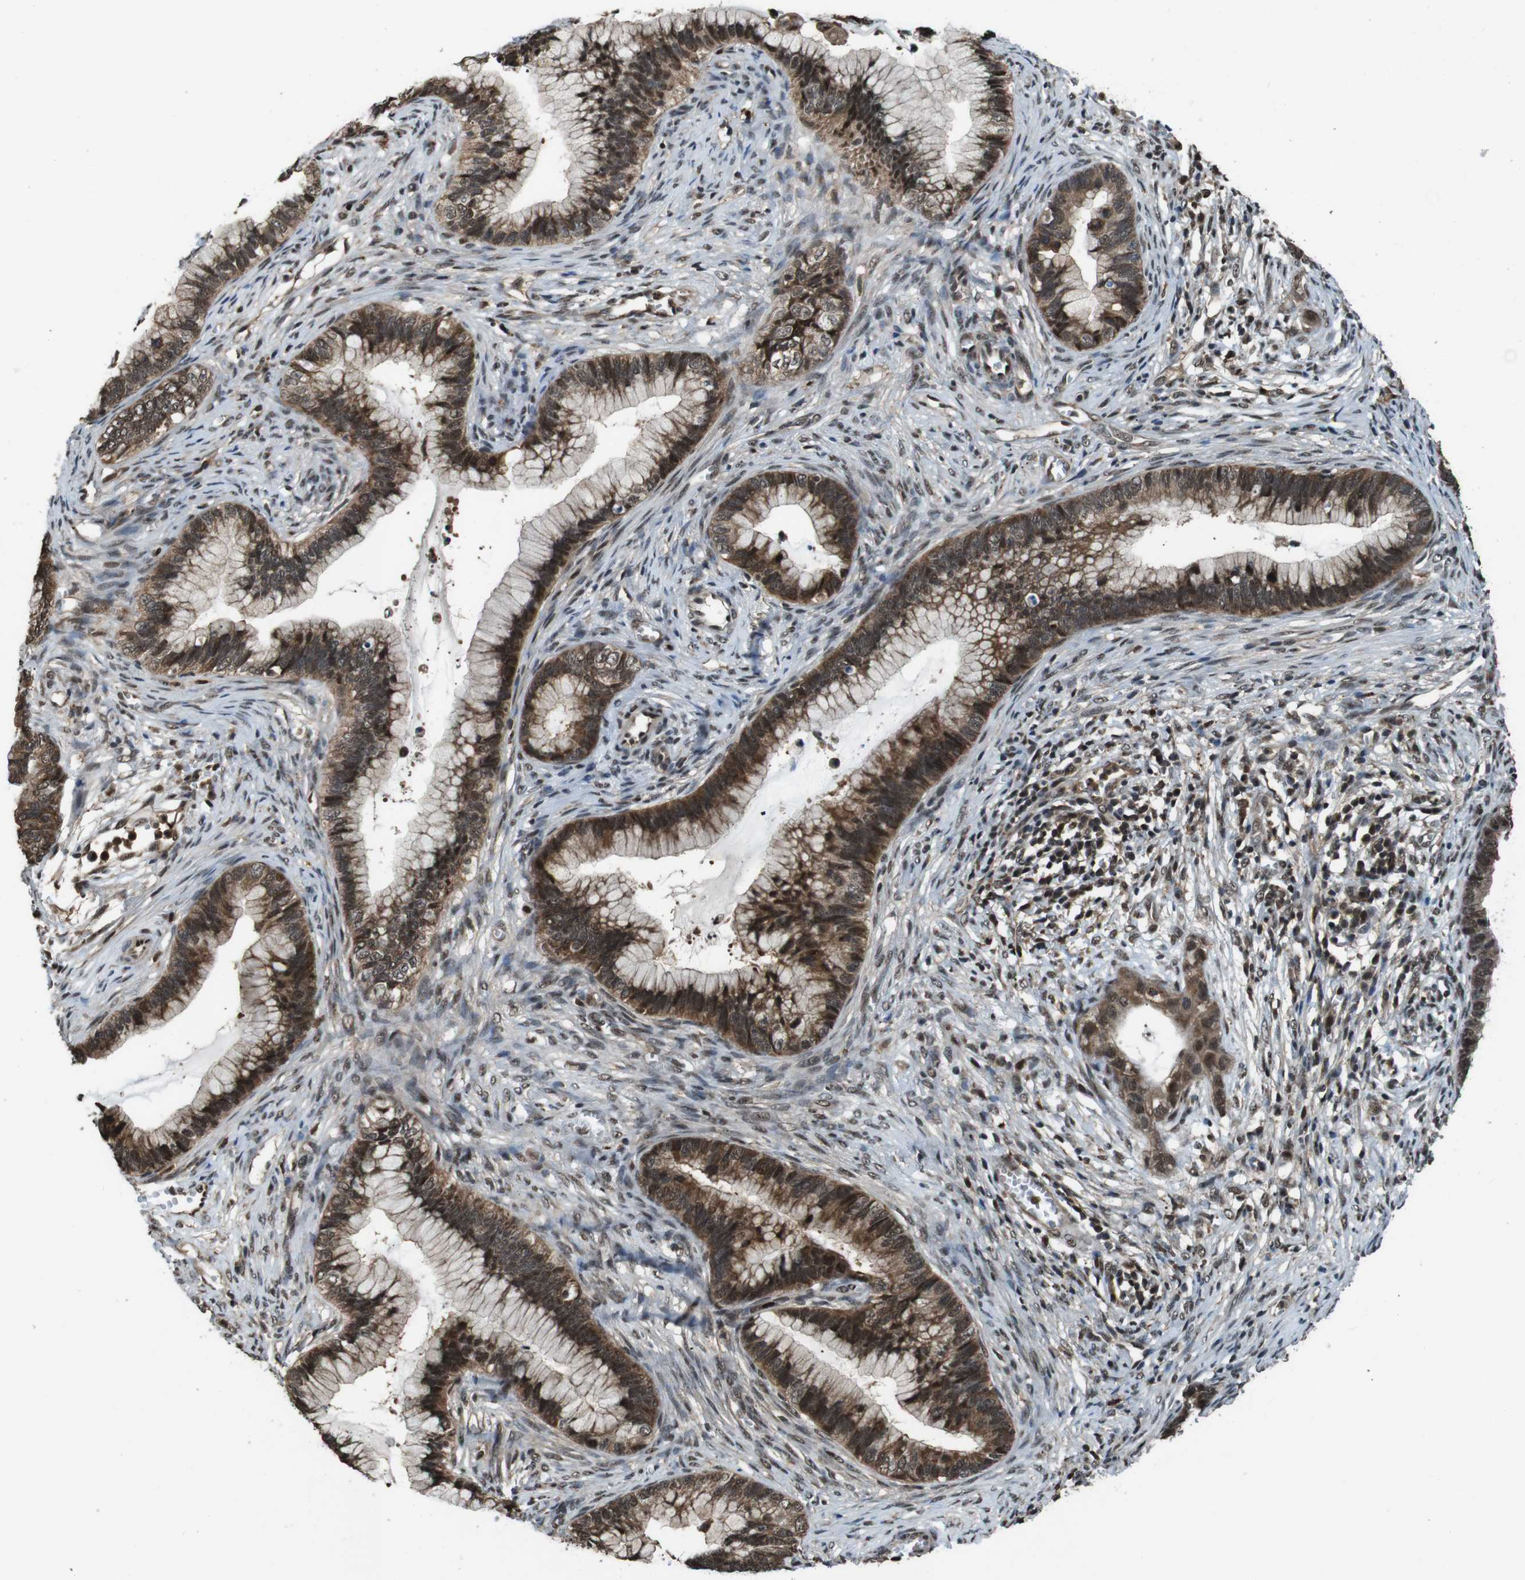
{"staining": {"intensity": "moderate", "quantity": ">75%", "location": "cytoplasmic/membranous,nuclear"}, "tissue": "cervical cancer", "cell_type": "Tumor cells", "image_type": "cancer", "snomed": [{"axis": "morphology", "description": "Adenocarcinoma, NOS"}, {"axis": "topography", "description": "Cervix"}], "caption": "Immunohistochemistry (IHC) image of cervical adenocarcinoma stained for a protein (brown), which reveals medium levels of moderate cytoplasmic/membranous and nuclear positivity in approximately >75% of tumor cells.", "gene": "NR4A2", "patient": {"sex": "female", "age": 44}}